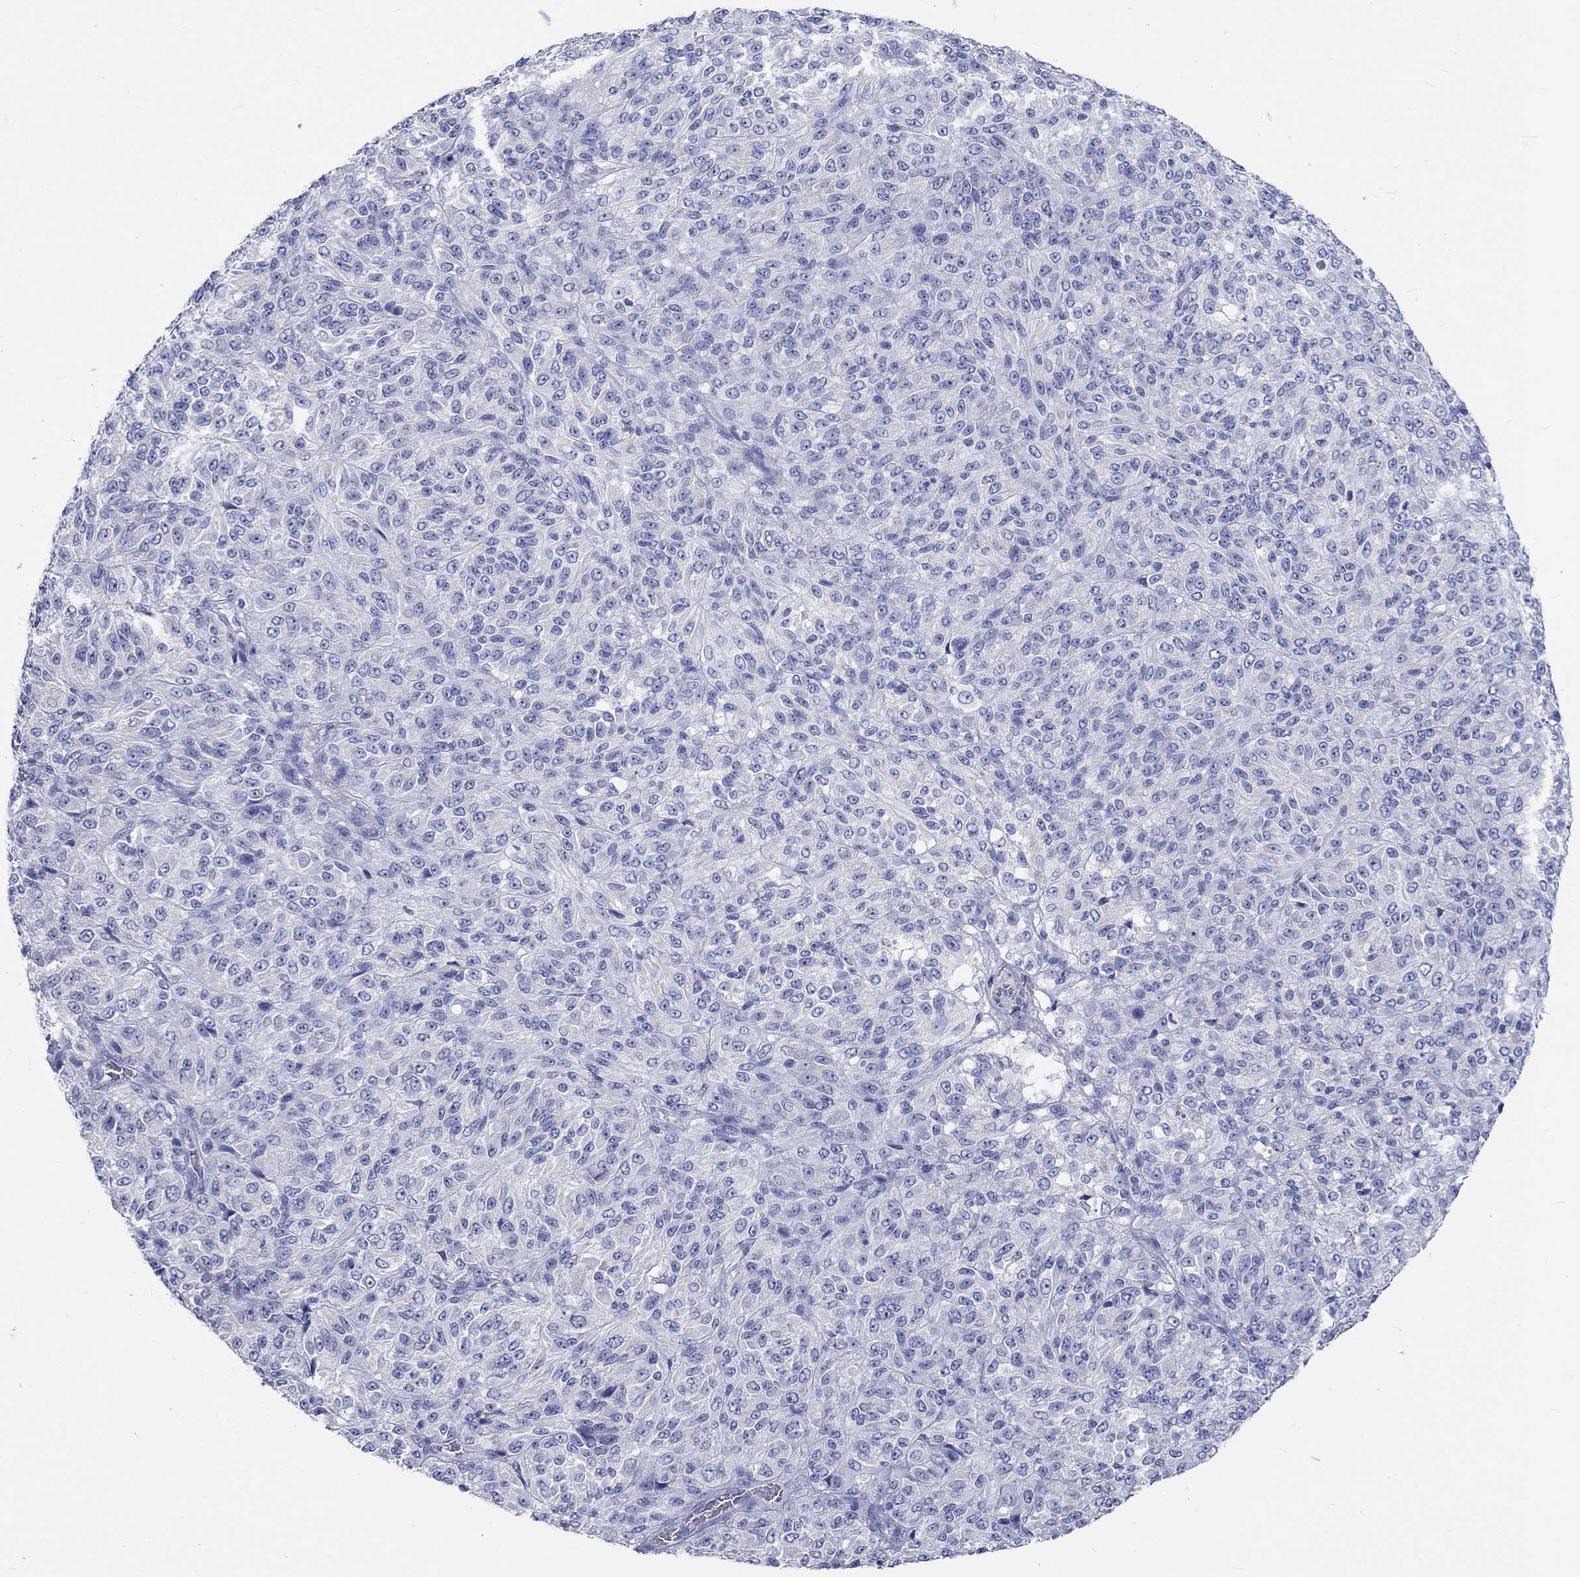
{"staining": {"intensity": "negative", "quantity": "none", "location": "none"}, "tissue": "melanoma", "cell_type": "Tumor cells", "image_type": "cancer", "snomed": [{"axis": "morphology", "description": "Malignant melanoma, Metastatic site"}, {"axis": "topography", "description": "Brain"}], "caption": "Melanoma was stained to show a protein in brown. There is no significant staining in tumor cells. The staining is performed using DAB (3,3'-diaminobenzidine) brown chromogen with nuclei counter-stained in using hematoxylin.", "gene": "SPATA9", "patient": {"sex": "female", "age": 56}}